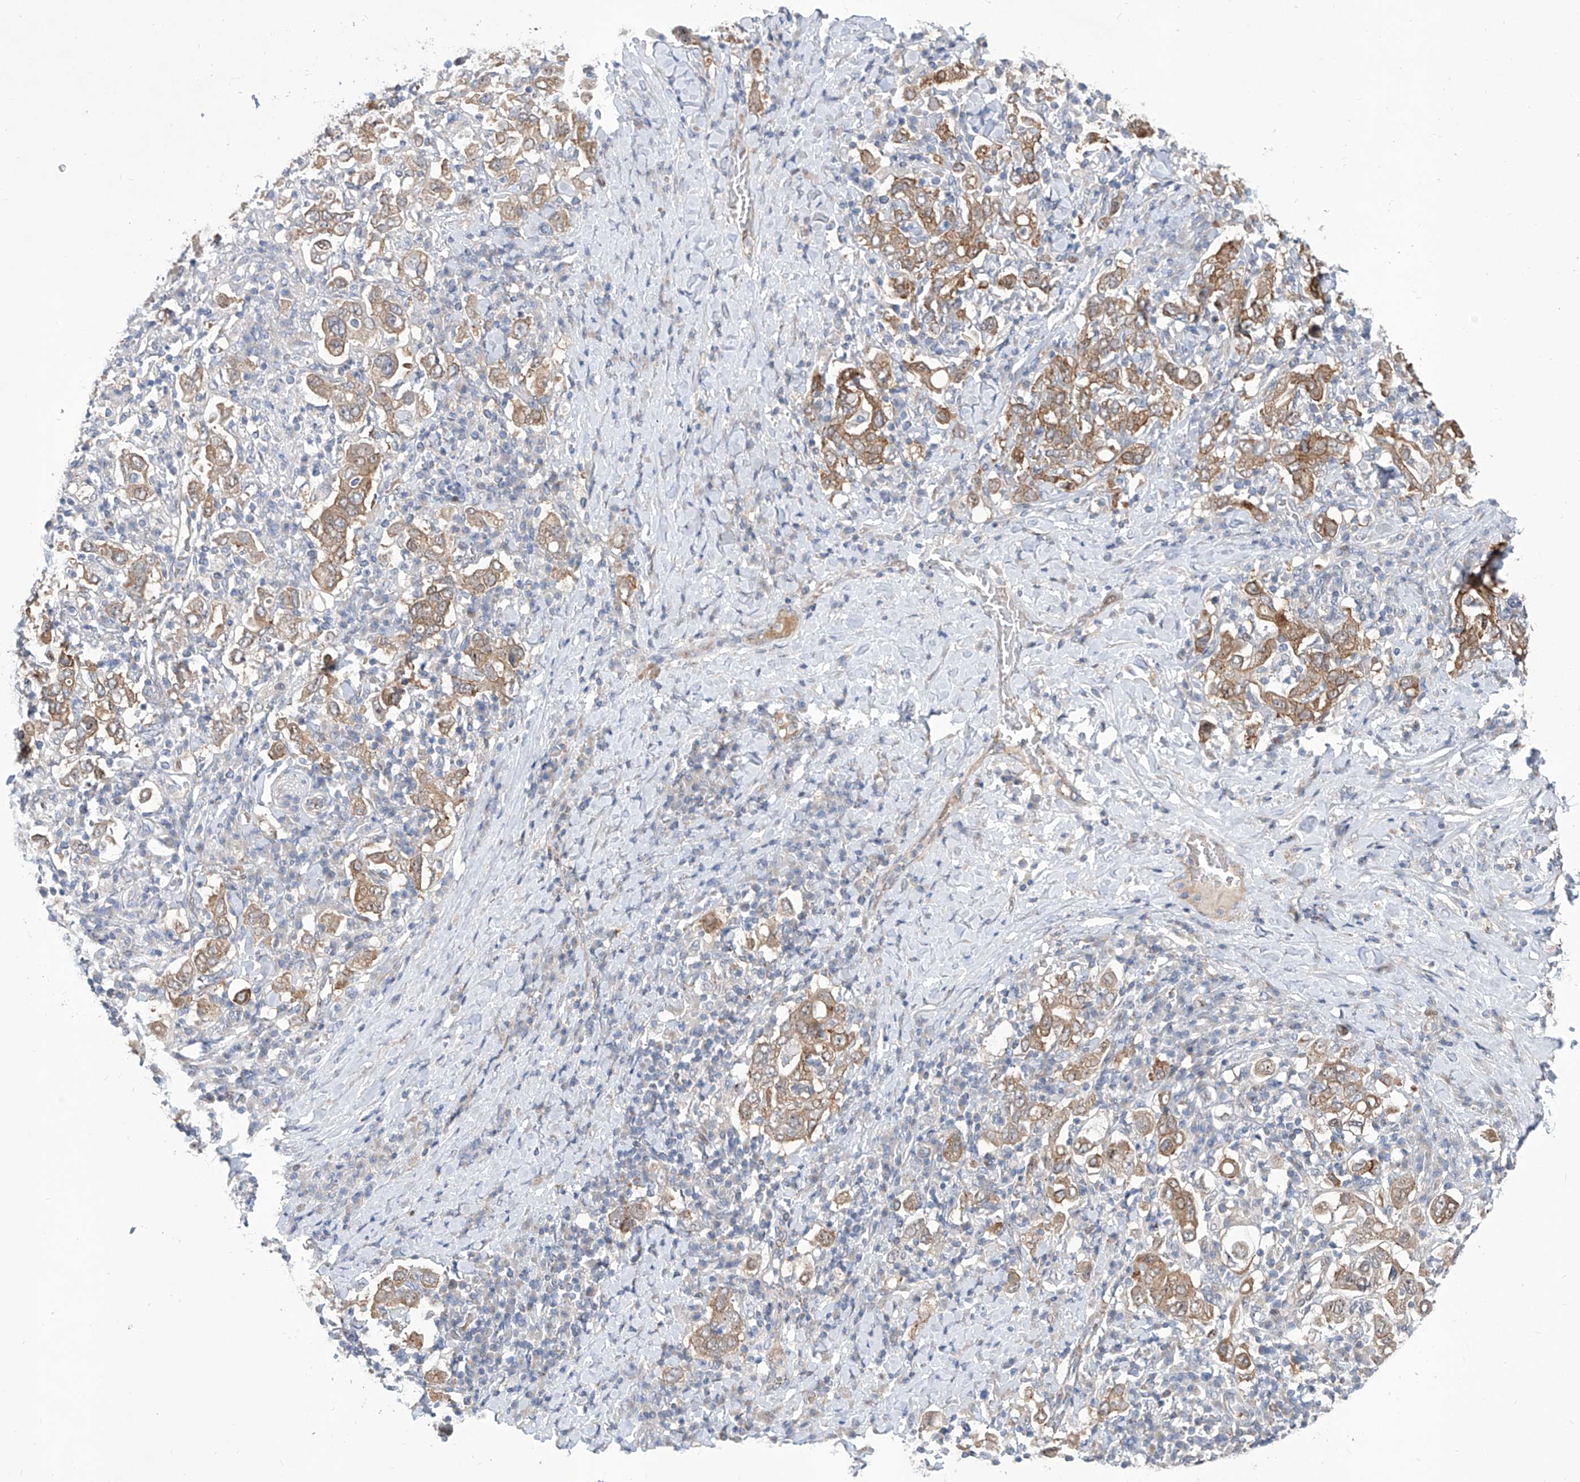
{"staining": {"intensity": "moderate", "quantity": ">75%", "location": "cytoplasmic/membranous"}, "tissue": "stomach cancer", "cell_type": "Tumor cells", "image_type": "cancer", "snomed": [{"axis": "morphology", "description": "Adenocarcinoma, NOS"}, {"axis": "topography", "description": "Stomach, upper"}], "caption": "The image exhibits immunohistochemical staining of stomach cancer. There is moderate cytoplasmic/membranous expression is appreciated in about >75% of tumor cells.", "gene": "LRRC1", "patient": {"sex": "male", "age": 62}}